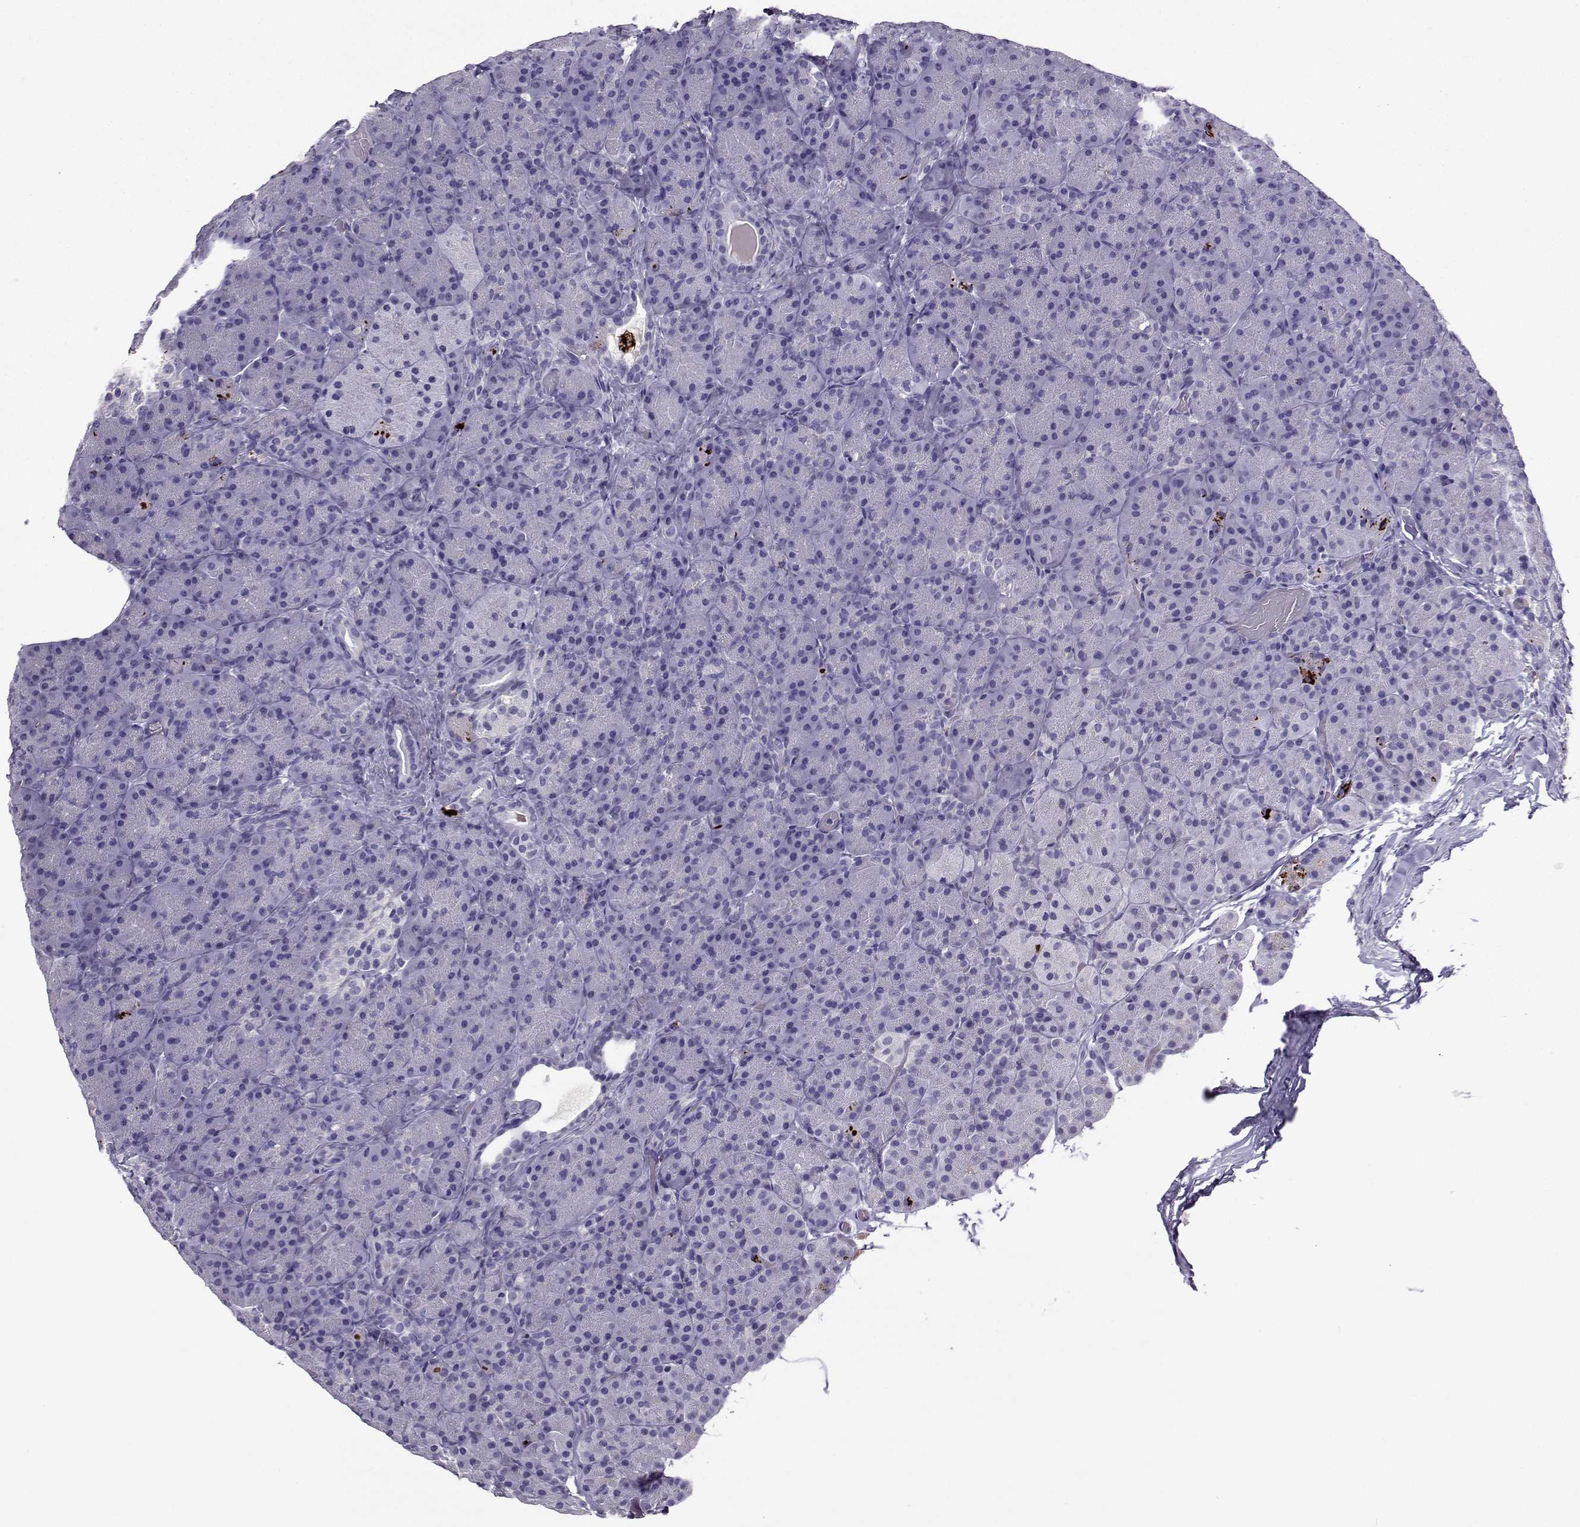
{"staining": {"intensity": "negative", "quantity": "none", "location": "none"}, "tissue": "pancreas", "cell_type": "Exocrine glandular cells", "image_type": "normal", "snomed": [{"axis": "morphology", "description": "Normal tissue, NOS"}, {"axis": "topography", "description": "Pancreas"}], "caption": "Protein analysis of benign pancreas exhibits no significant staining in exocrine glandular cells.", "gene": "TBR1", "patient": {"sex": "male", "age": 57}}